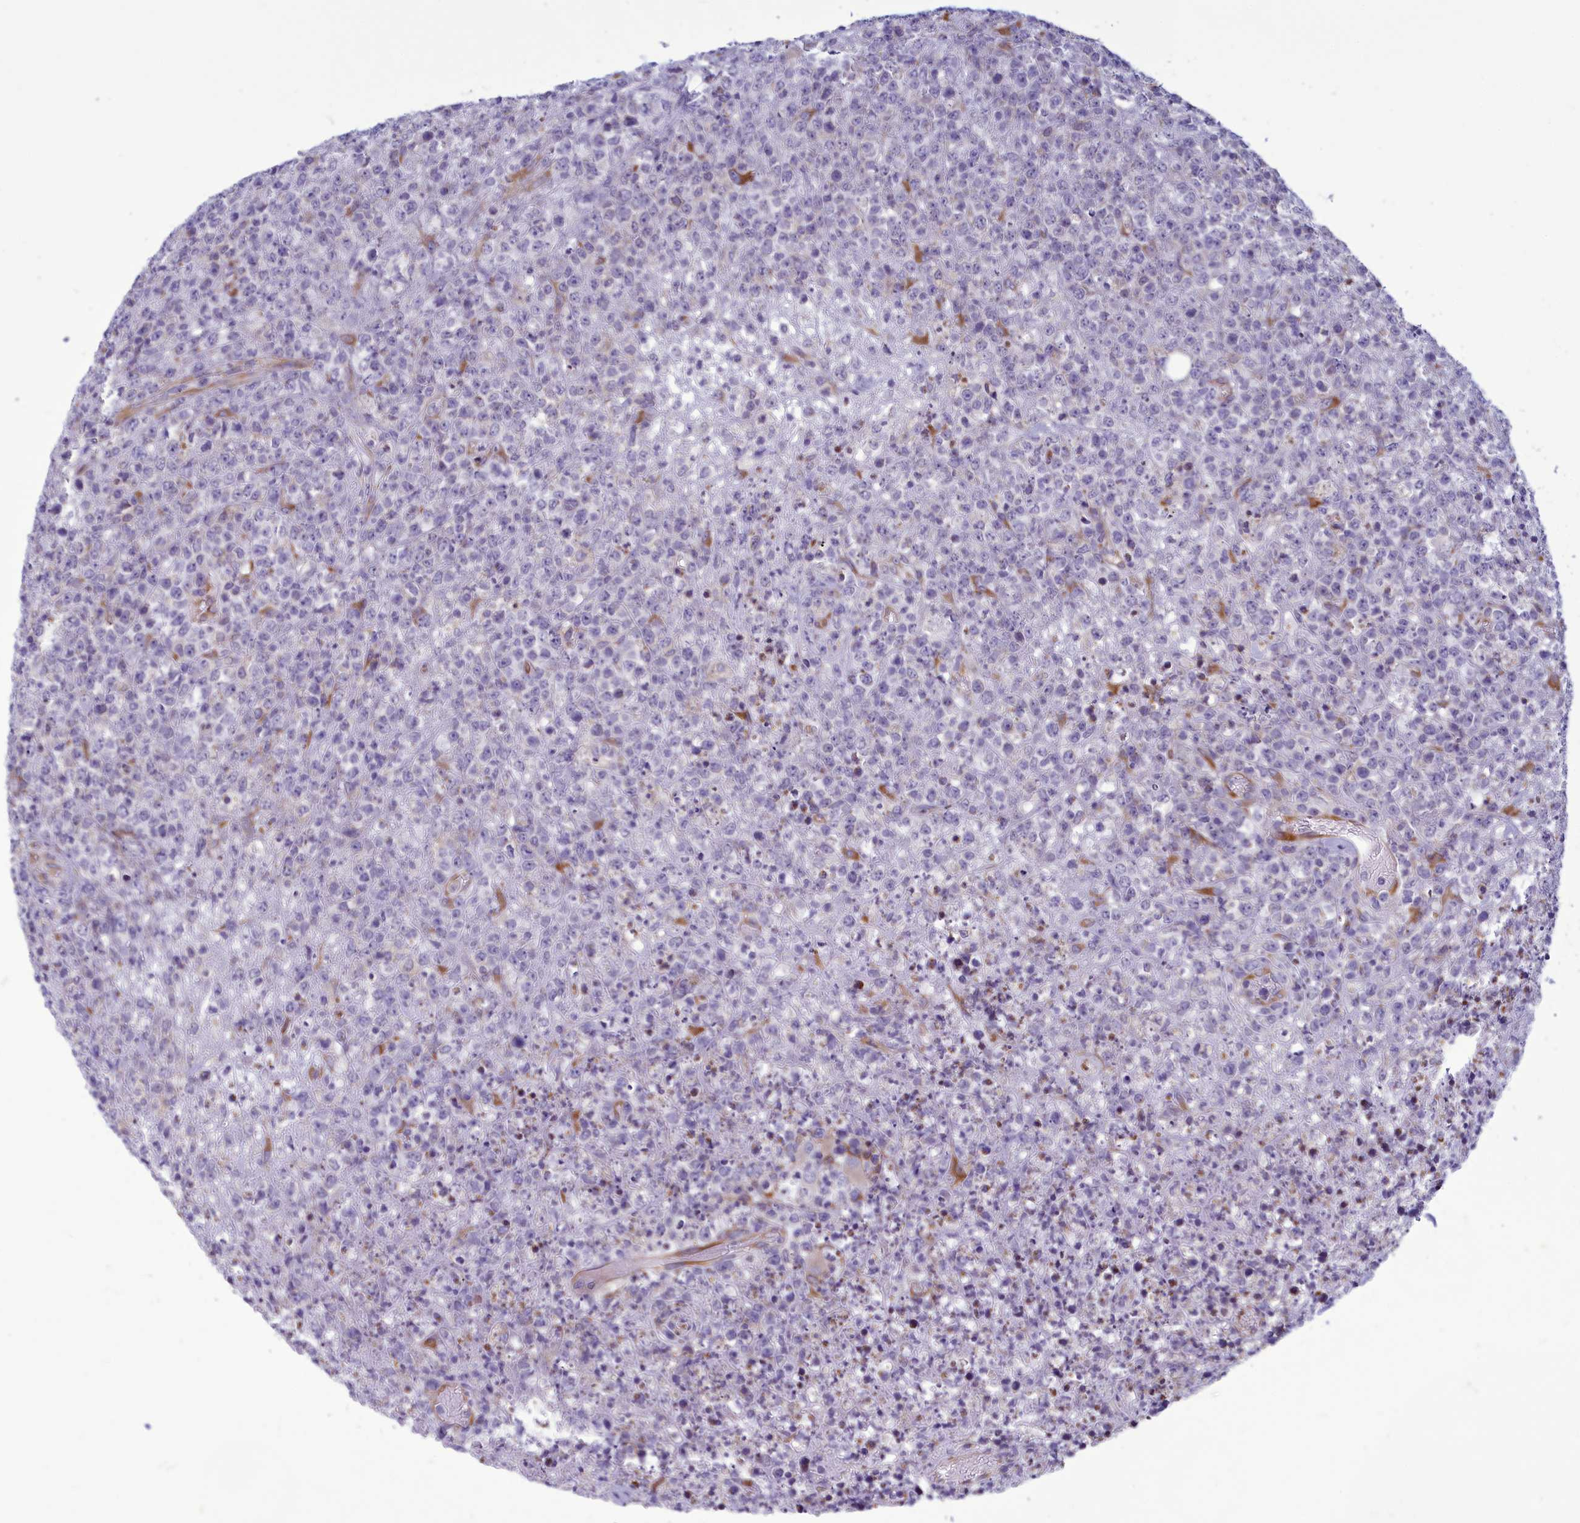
{"staining": {"intensity": "negative", "quantity": "none", "location": "none"}, "tissue": "lymphoma", "cell_type": "Tumor cells", "image_type": "cancer", "snomed": [{"axis": "morphology", "description": "Malignant lymphoma, non-Hodgkin's type, High grade"}, {"axis": "topography", "description": "Colon"}], "caption": "IHC histopathology image of neoplastic tissue: malignant lymphoma, non-Hodgkin's type (high-grade) stained with DAB (3,3'-diaminobenzidine) displays no significant protein positivity in tumor cells.", "gene": "CENATAC", "patient": {"sex": "female", "age": 53}}